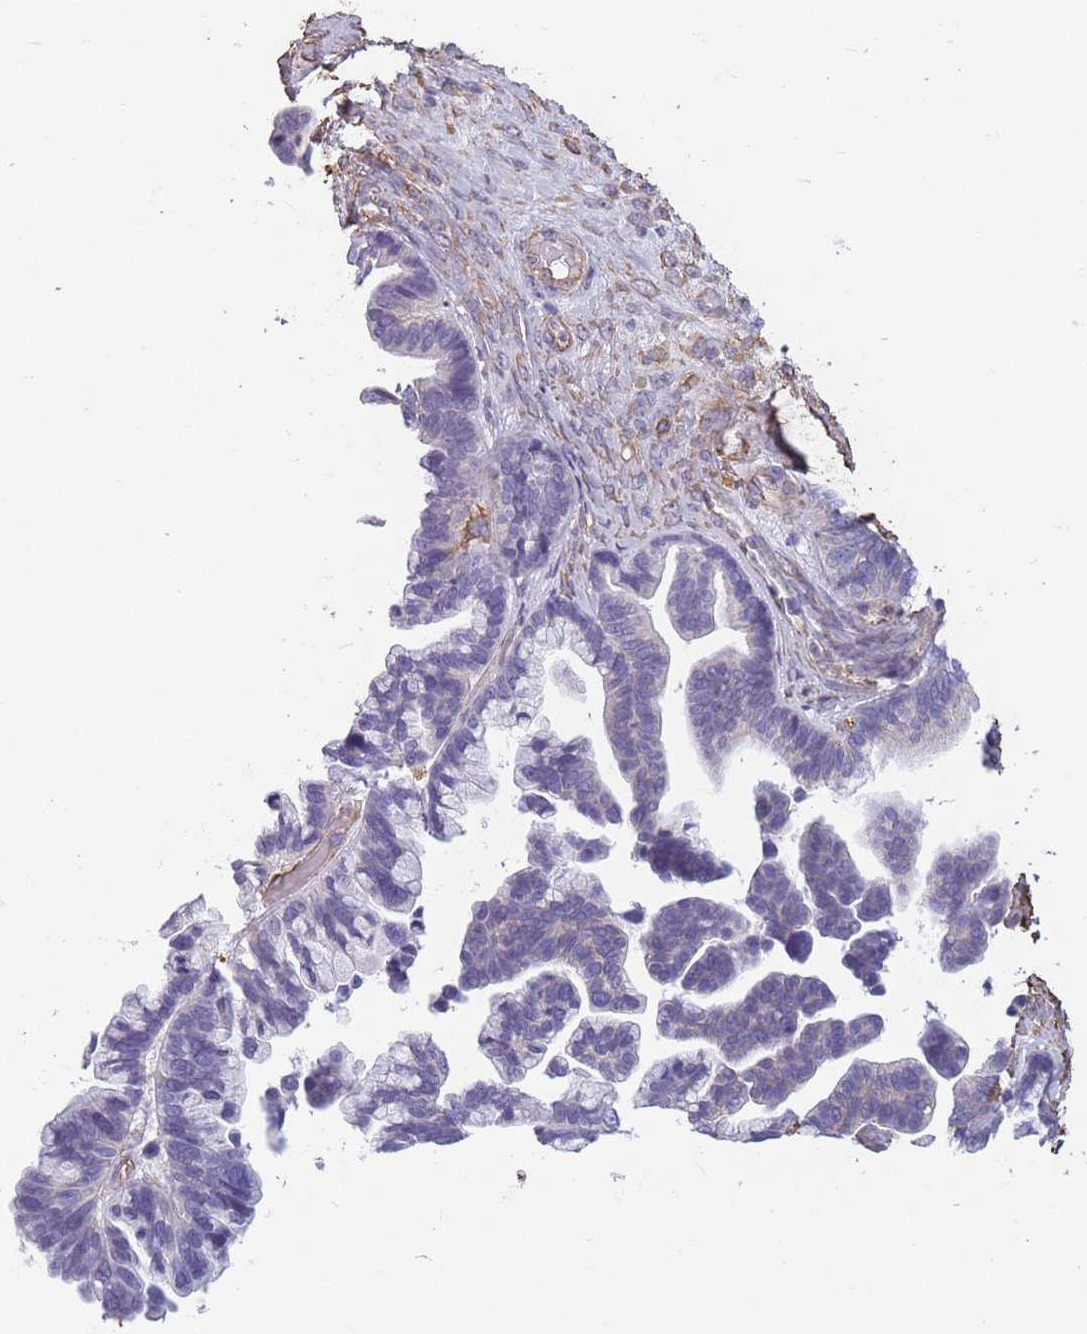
{"staining": {"intensity": "negative", "quantity": "none", "location": "none"}, "tissue": "ovarian cancer", "cell_type": "Tumor cells", "image_type": "cancer", "snomed": [{"axis": "morphology", "description": "Cystadenocarcinoma, serous, NOS"}, {"axis": "topography", "description": "Ovary"}], "caption": "A histopathology image of ovarian cancer (serous cystadenocarcinoma) stained for a protein shows no brown staining in tumor cells.", "gene": "ADD1", "patient": {"sex": "female", "age": 56}}